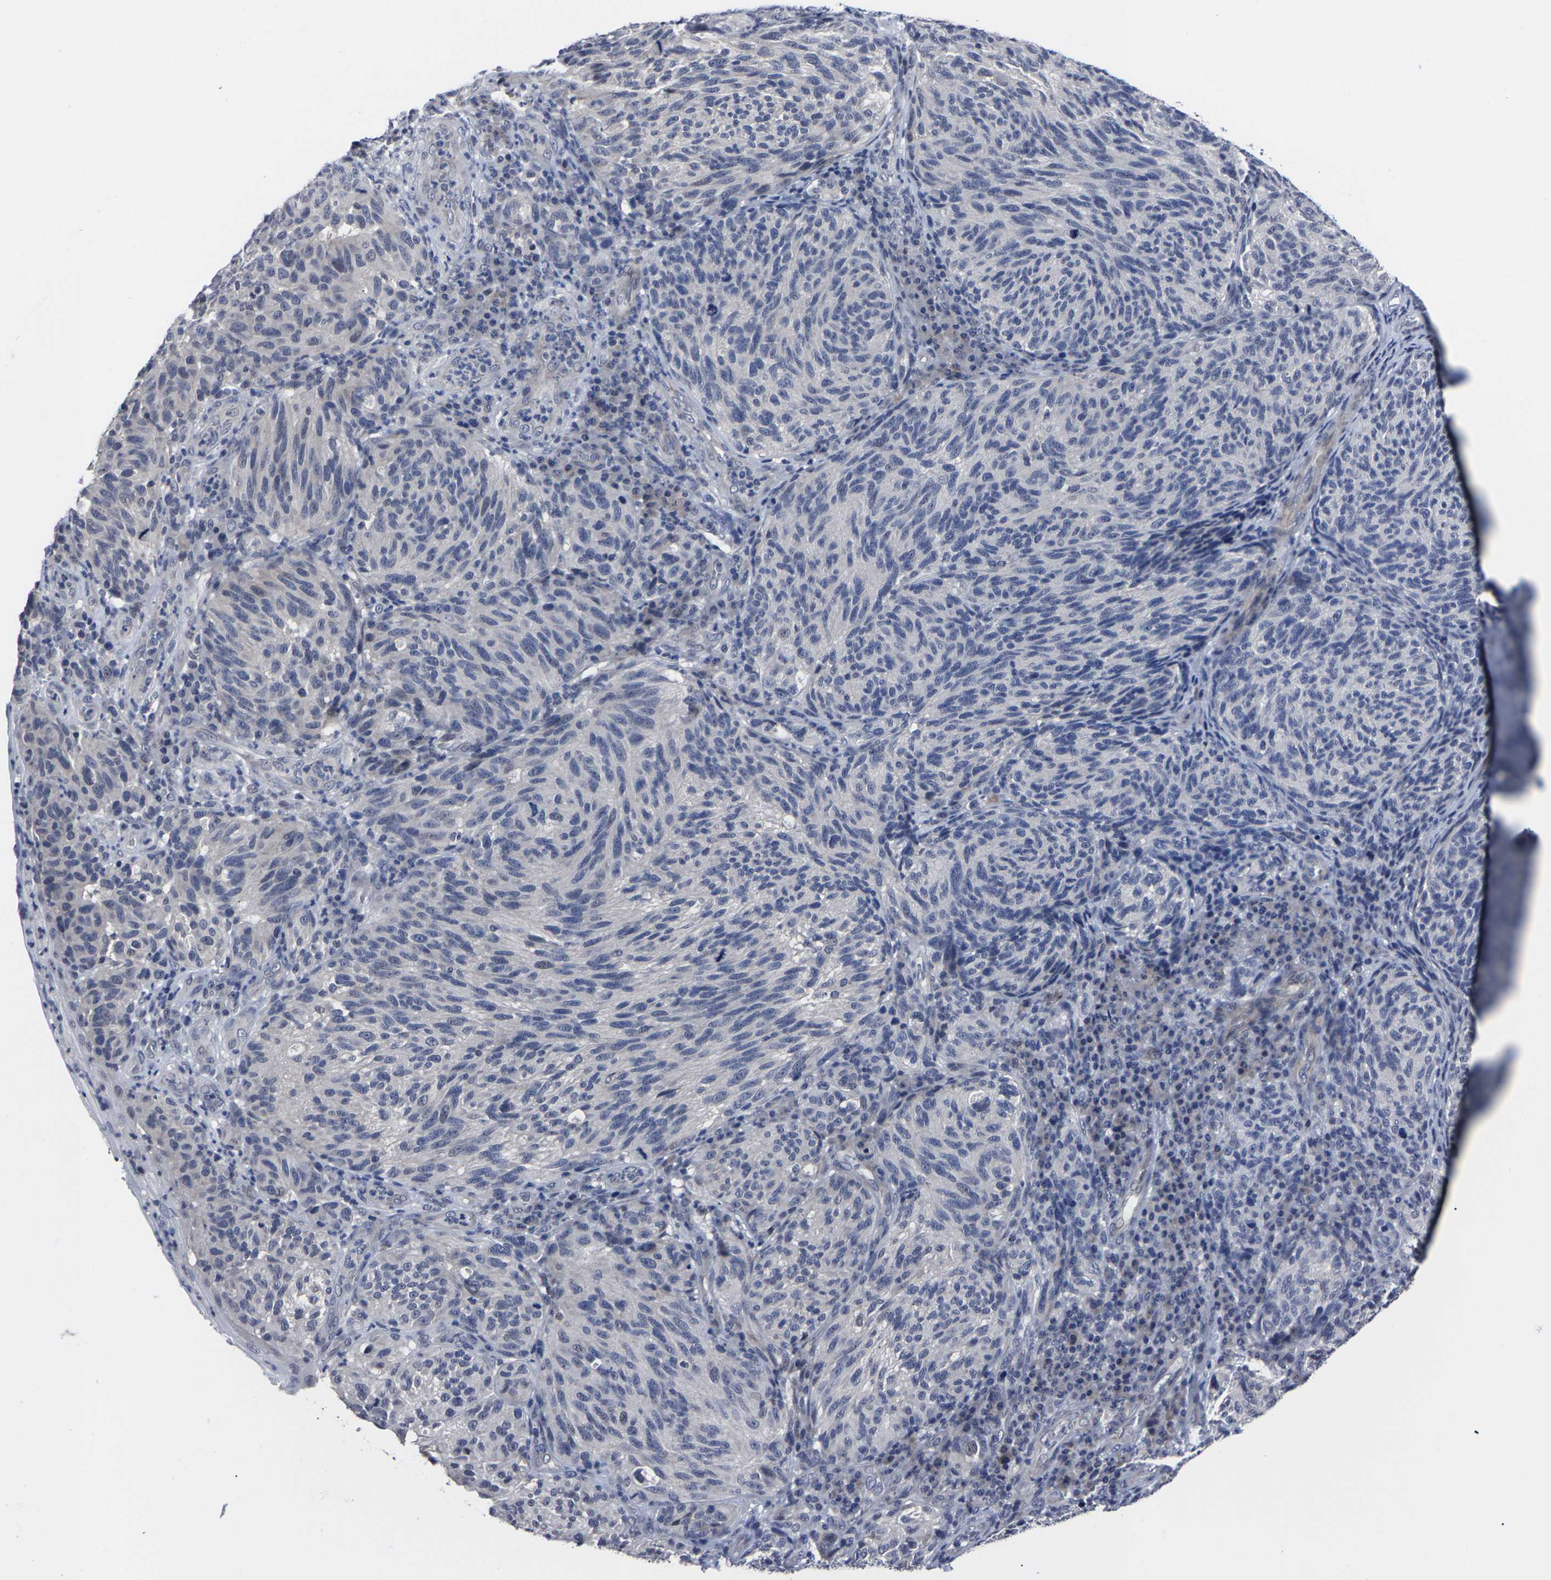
{"staining": {"intensity": "negative", "quantity": "none", "location": "none"}, "tissue": "melanoma", "cell_type": "Tumor cells", "image_type": "cancer", "snomed": [{"axis": "morphology", "description": "Malignant melanoma, NOS"}, {"axis": "topography", "description": "Skin"}], "caption": "High magnification brightfield microscopy of malignant melanoma stained with DAB (3,3'-diaminobenzidine) (brown) and counterstained with hematoxylin (blue): tumor cells show no significant expression.", "gene": "MSANTD4", "patient": {"sex": "female", "age": 73}}